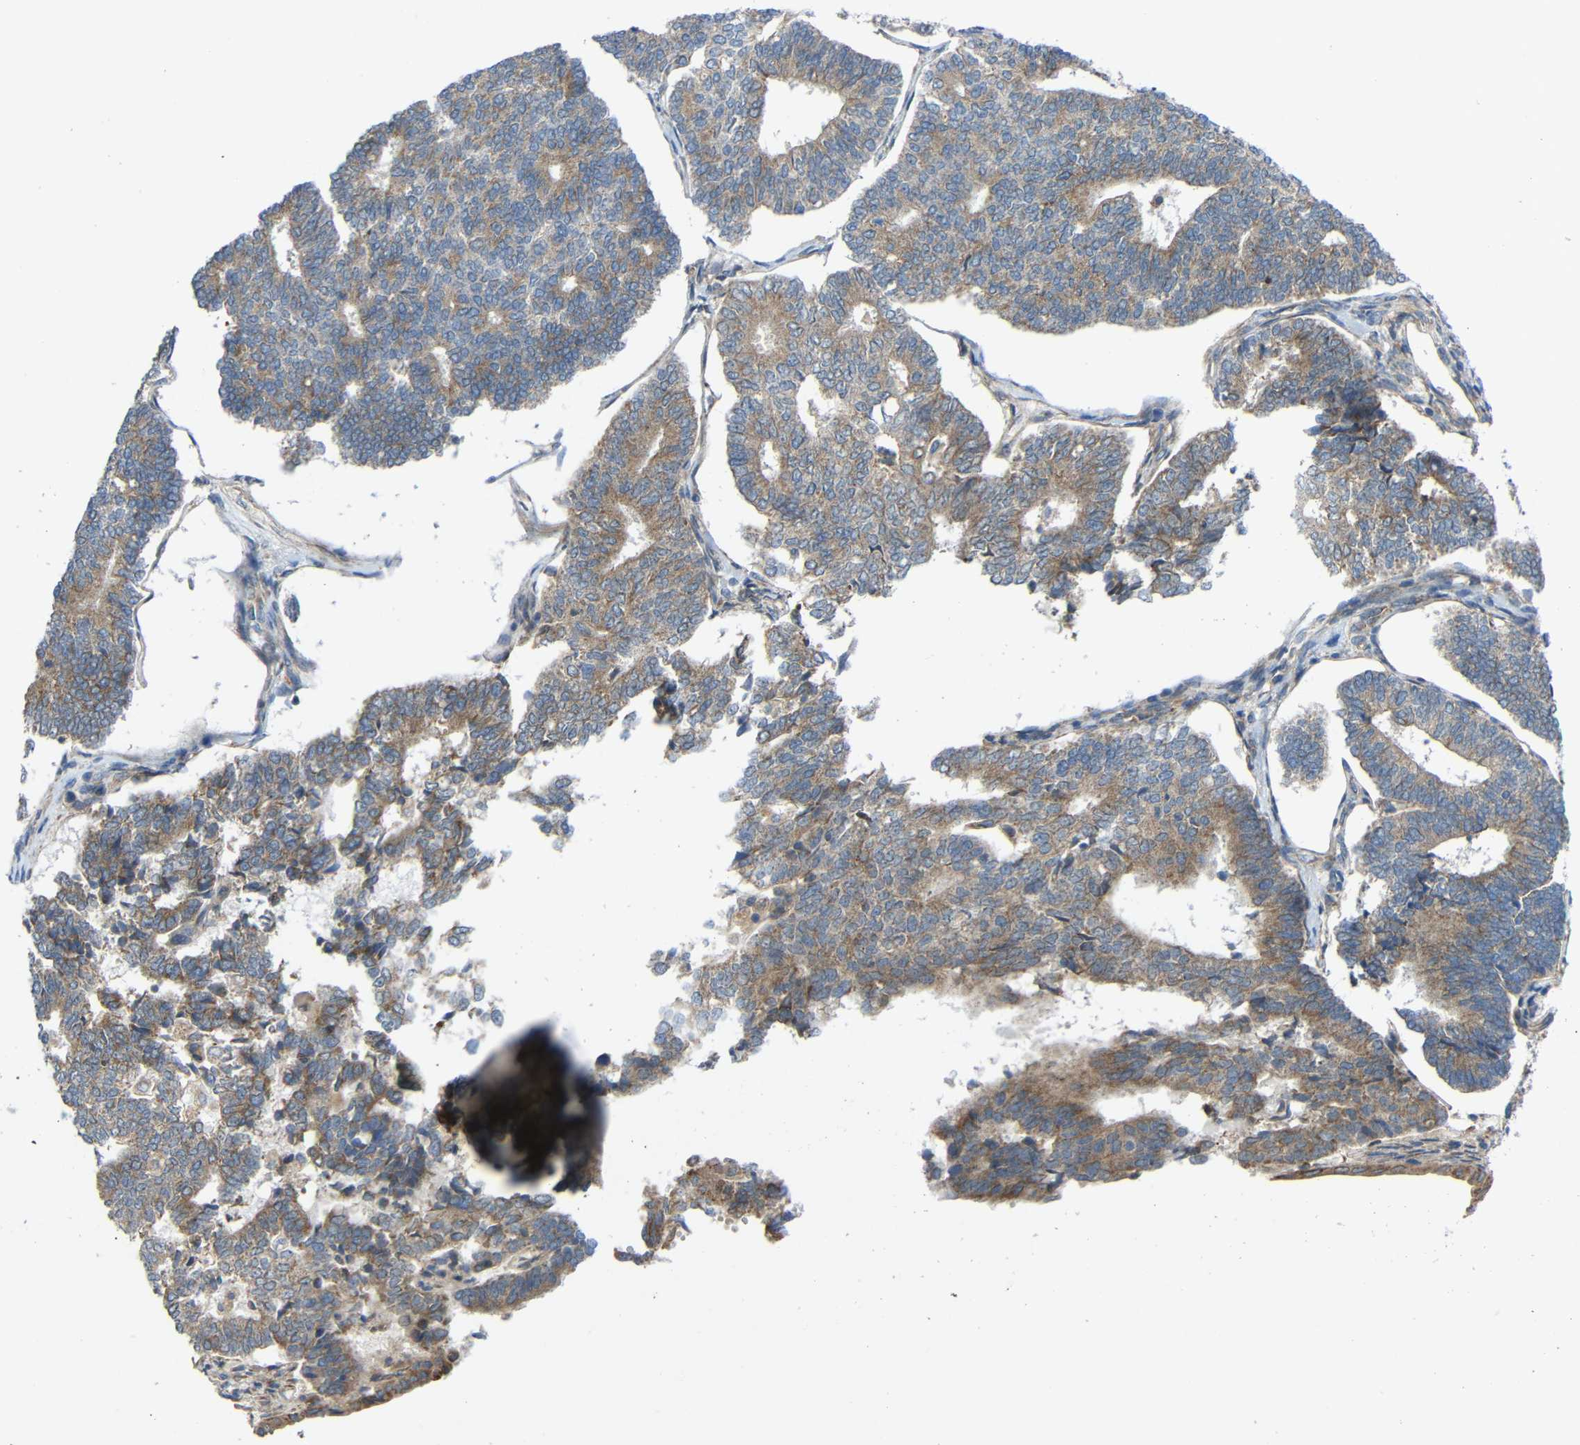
{"staining": {"intensity": "weak", "quantity": "25%-75%", "location": "cytoplasmic/membranous"}, "tissue": "endometrial cancer", "cell_type": "Tumor cells", "image_type": "cancer", "snomed": [{"axis": "morphology", "description": "Adenocarcinoma, NOS"}, {"axis": "topography", "description": "Endometrium"}], "caption": "Approximately 25%-75% of tumor cells in human endometrial adenocarcinoma reveal weak cytoplasmic/membranous protein expression as visualized by brown immunohistochemical staining.", "gene": "TMEM25", "patient": {"sex": "female", "age": 70}}